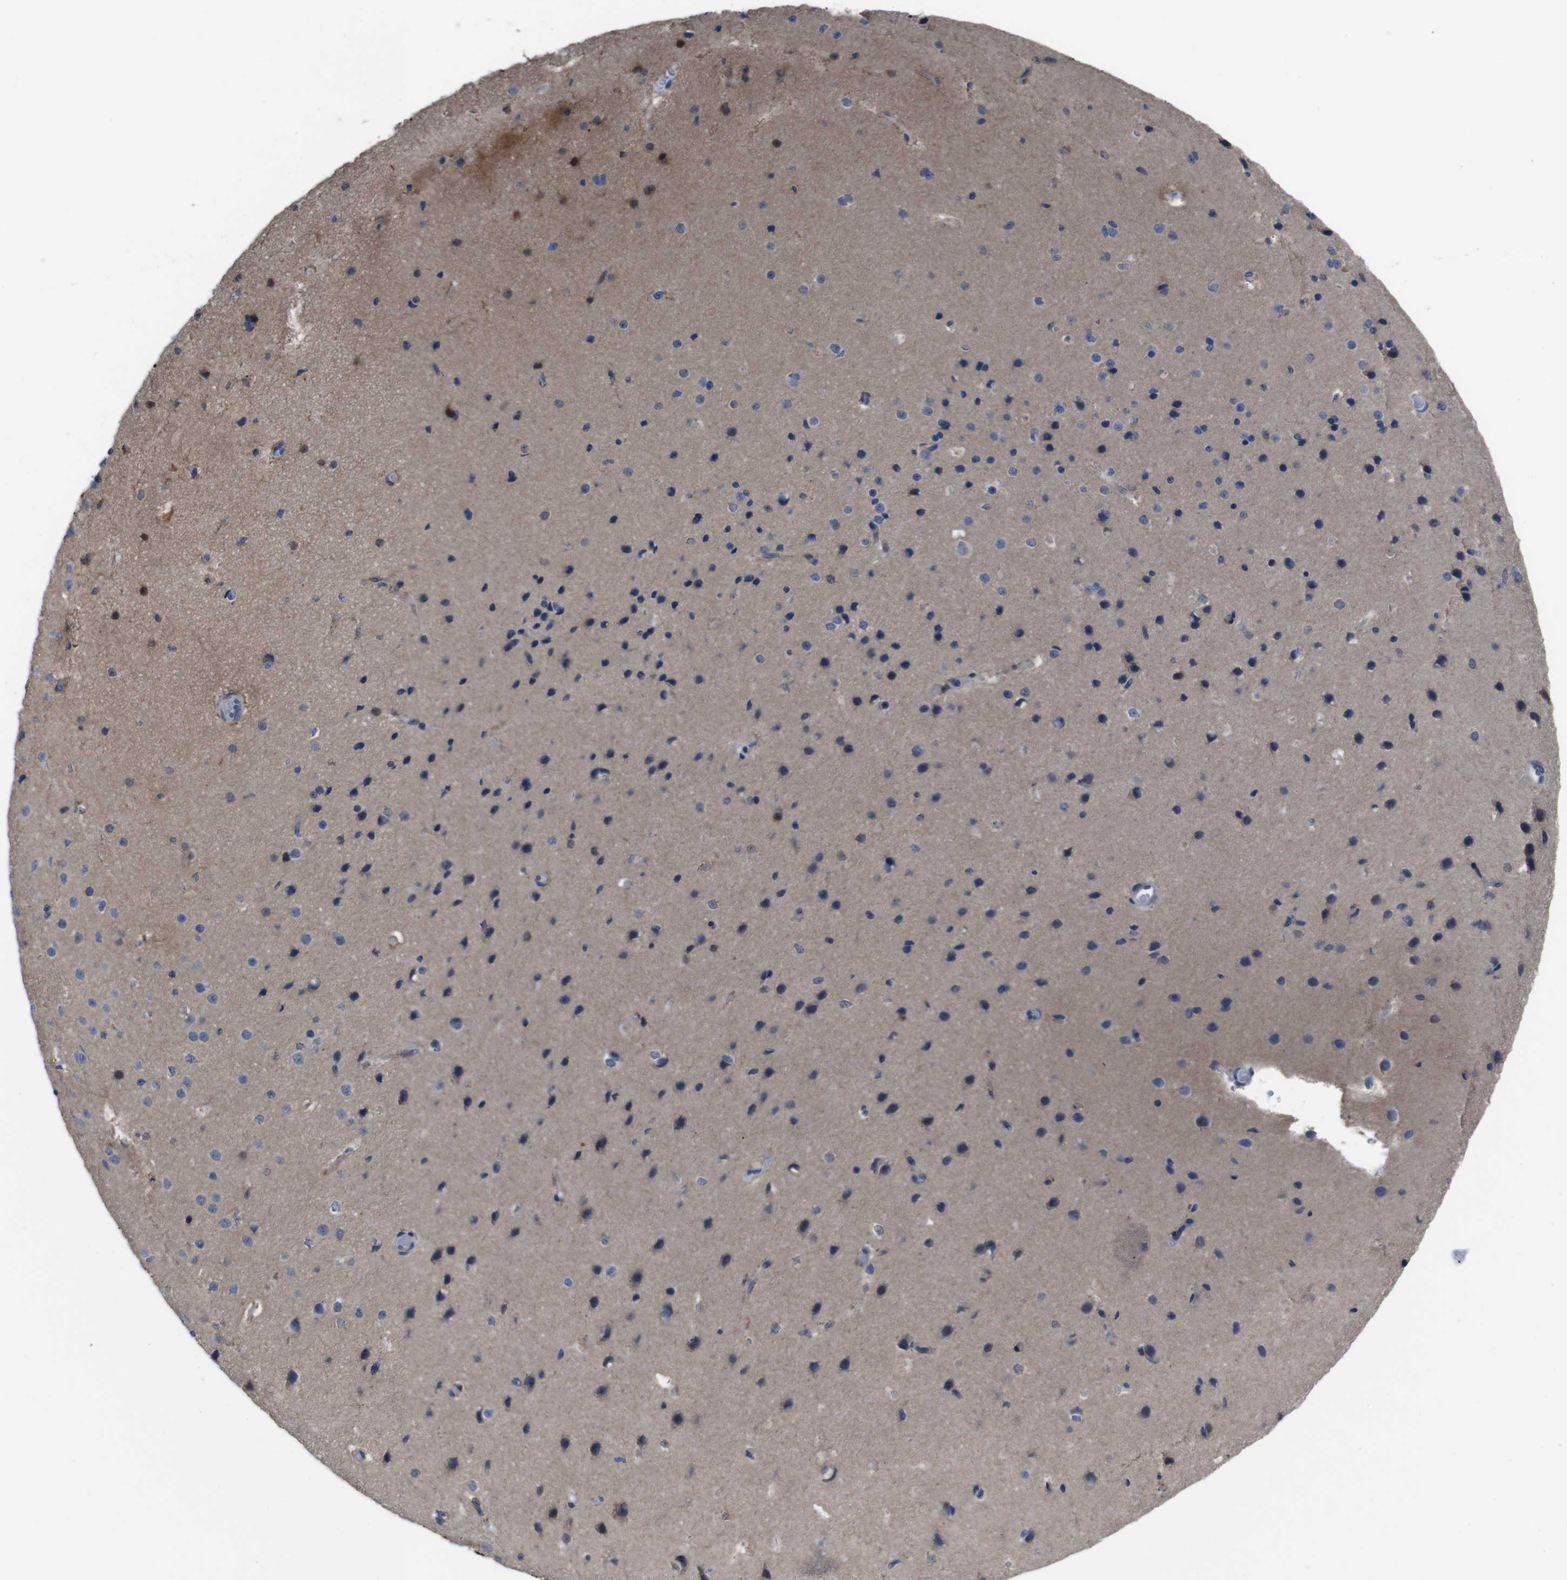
{"staining": {"intensity": "negative", "quantity": "none", "location": "none"}, "tissue": "cerebral cortex", "cell_type": "Endothelial cells", "image_type": "normal", "snomed": [{"axis": "morphology", "description": "Normal tissue, NOS"}, {"axis": "morphology", "description": "Developmental malformation"}, {"axis": "topography", "description": "Cerebral cortex"}], "caption": "The immunohistochemistry image has no significant staining in endothelial cells of cerebral cortex. (Stains: DAB immunohistochemistry (IHC) with hematoxylin counter stain, Microscopy: brightfield microscopy at high magnification).", "gene": "SEMA4B", "patient": {"sex": "female", "age": 30}}